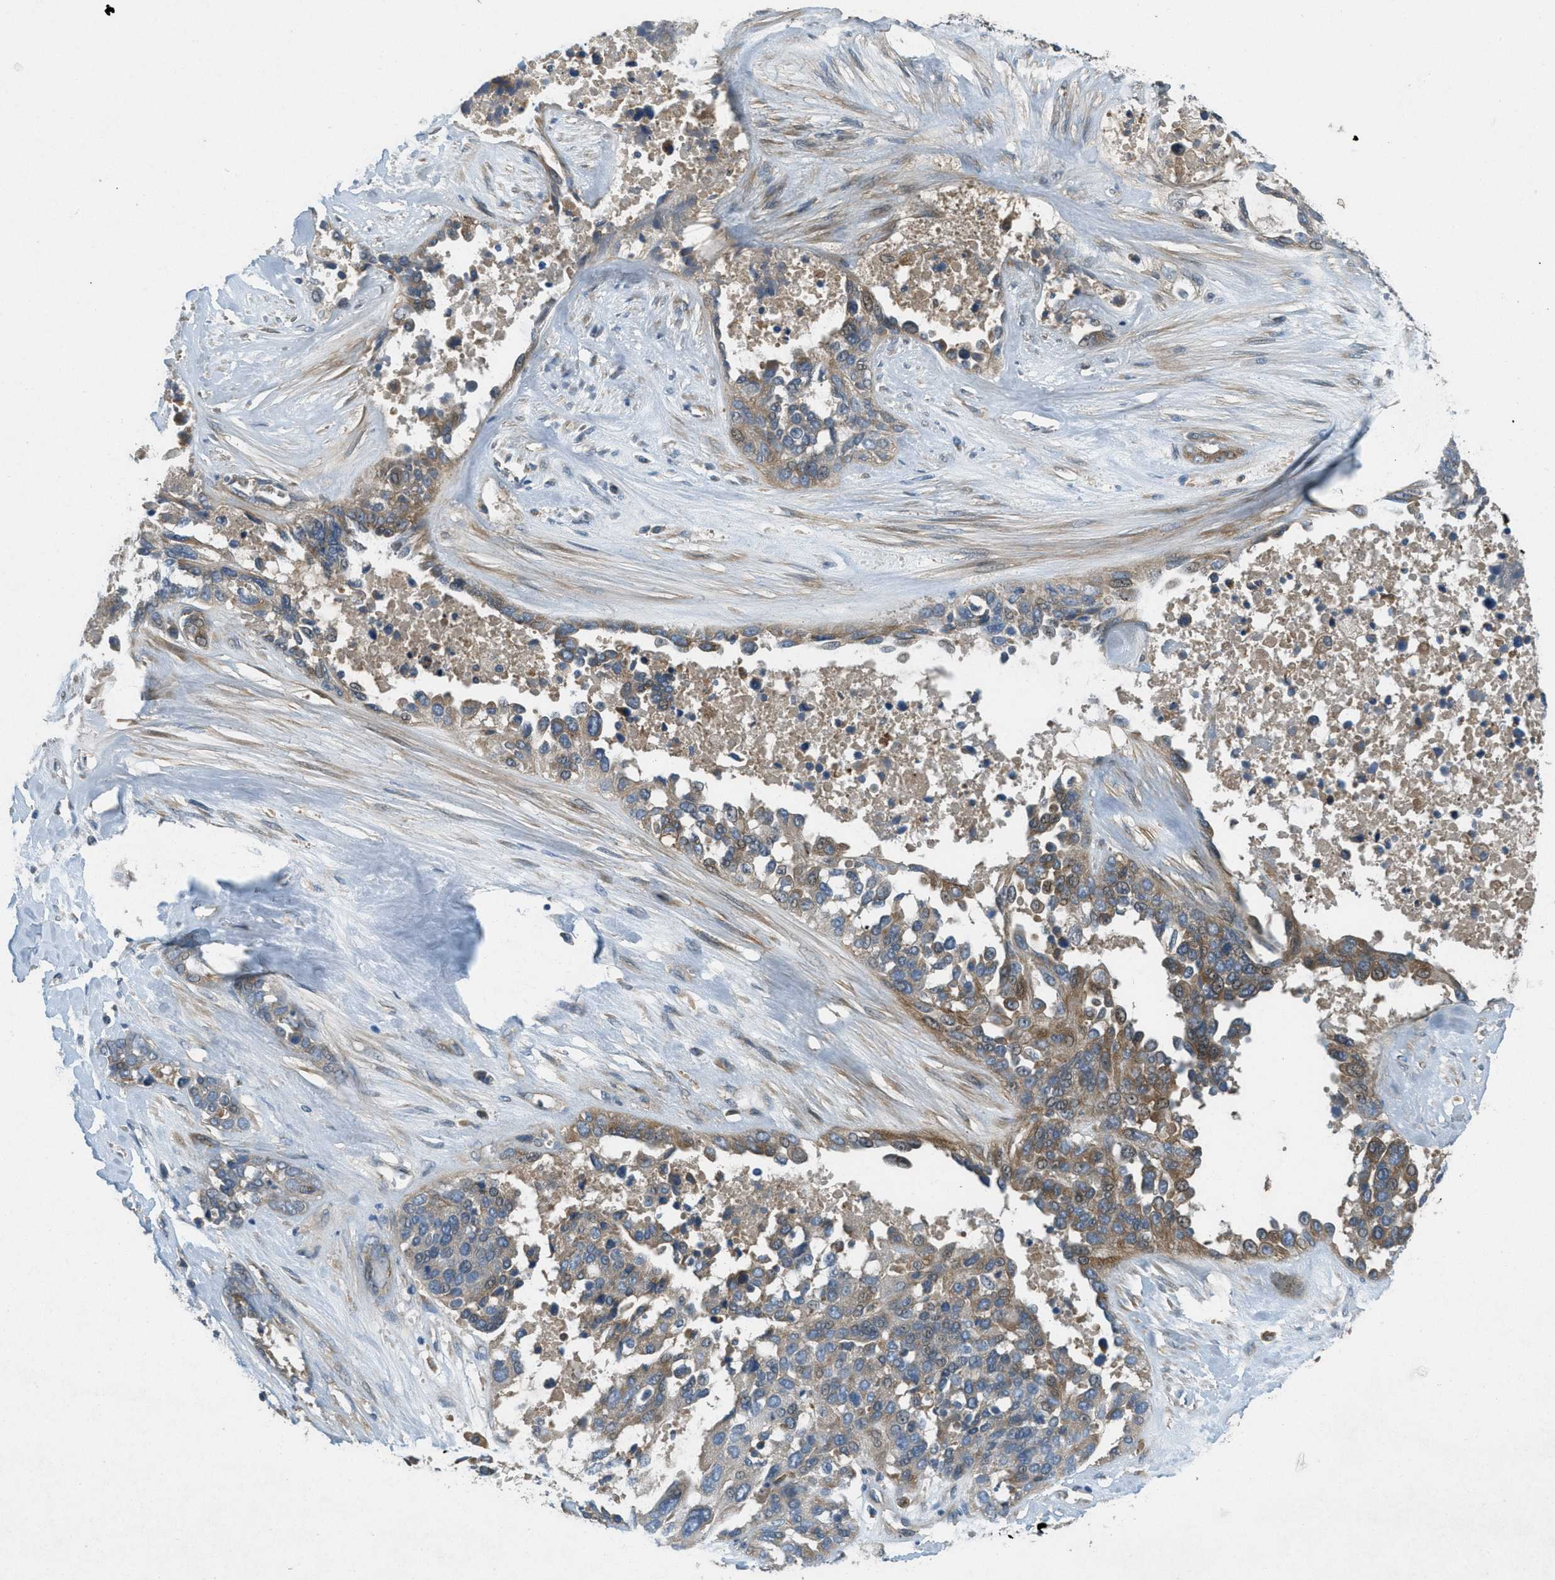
{"staining": {"intensity": "moderate", "quantity": ">75%", "location": "cytoplasmic/membranous"}, "tissue": "ovarian cancer", "cell_type": "Tumor cells", "image_type": "cancer", "snomed": [{"axis": "morphology", "description": "Cystadenocarcinoma, serous, NOS"}, {"axis": "topography", "description": "Ovary"}], "caption": "This micrograph displays immunohistochemistry staining of ovarian cancer (serous cystadenocarcinoma), with medium moderate cytoplasmic/membranous staining in about >75% of tumor cells.", "gene": "ADCY6", "patient": {"sex": "female", "age": 44}}